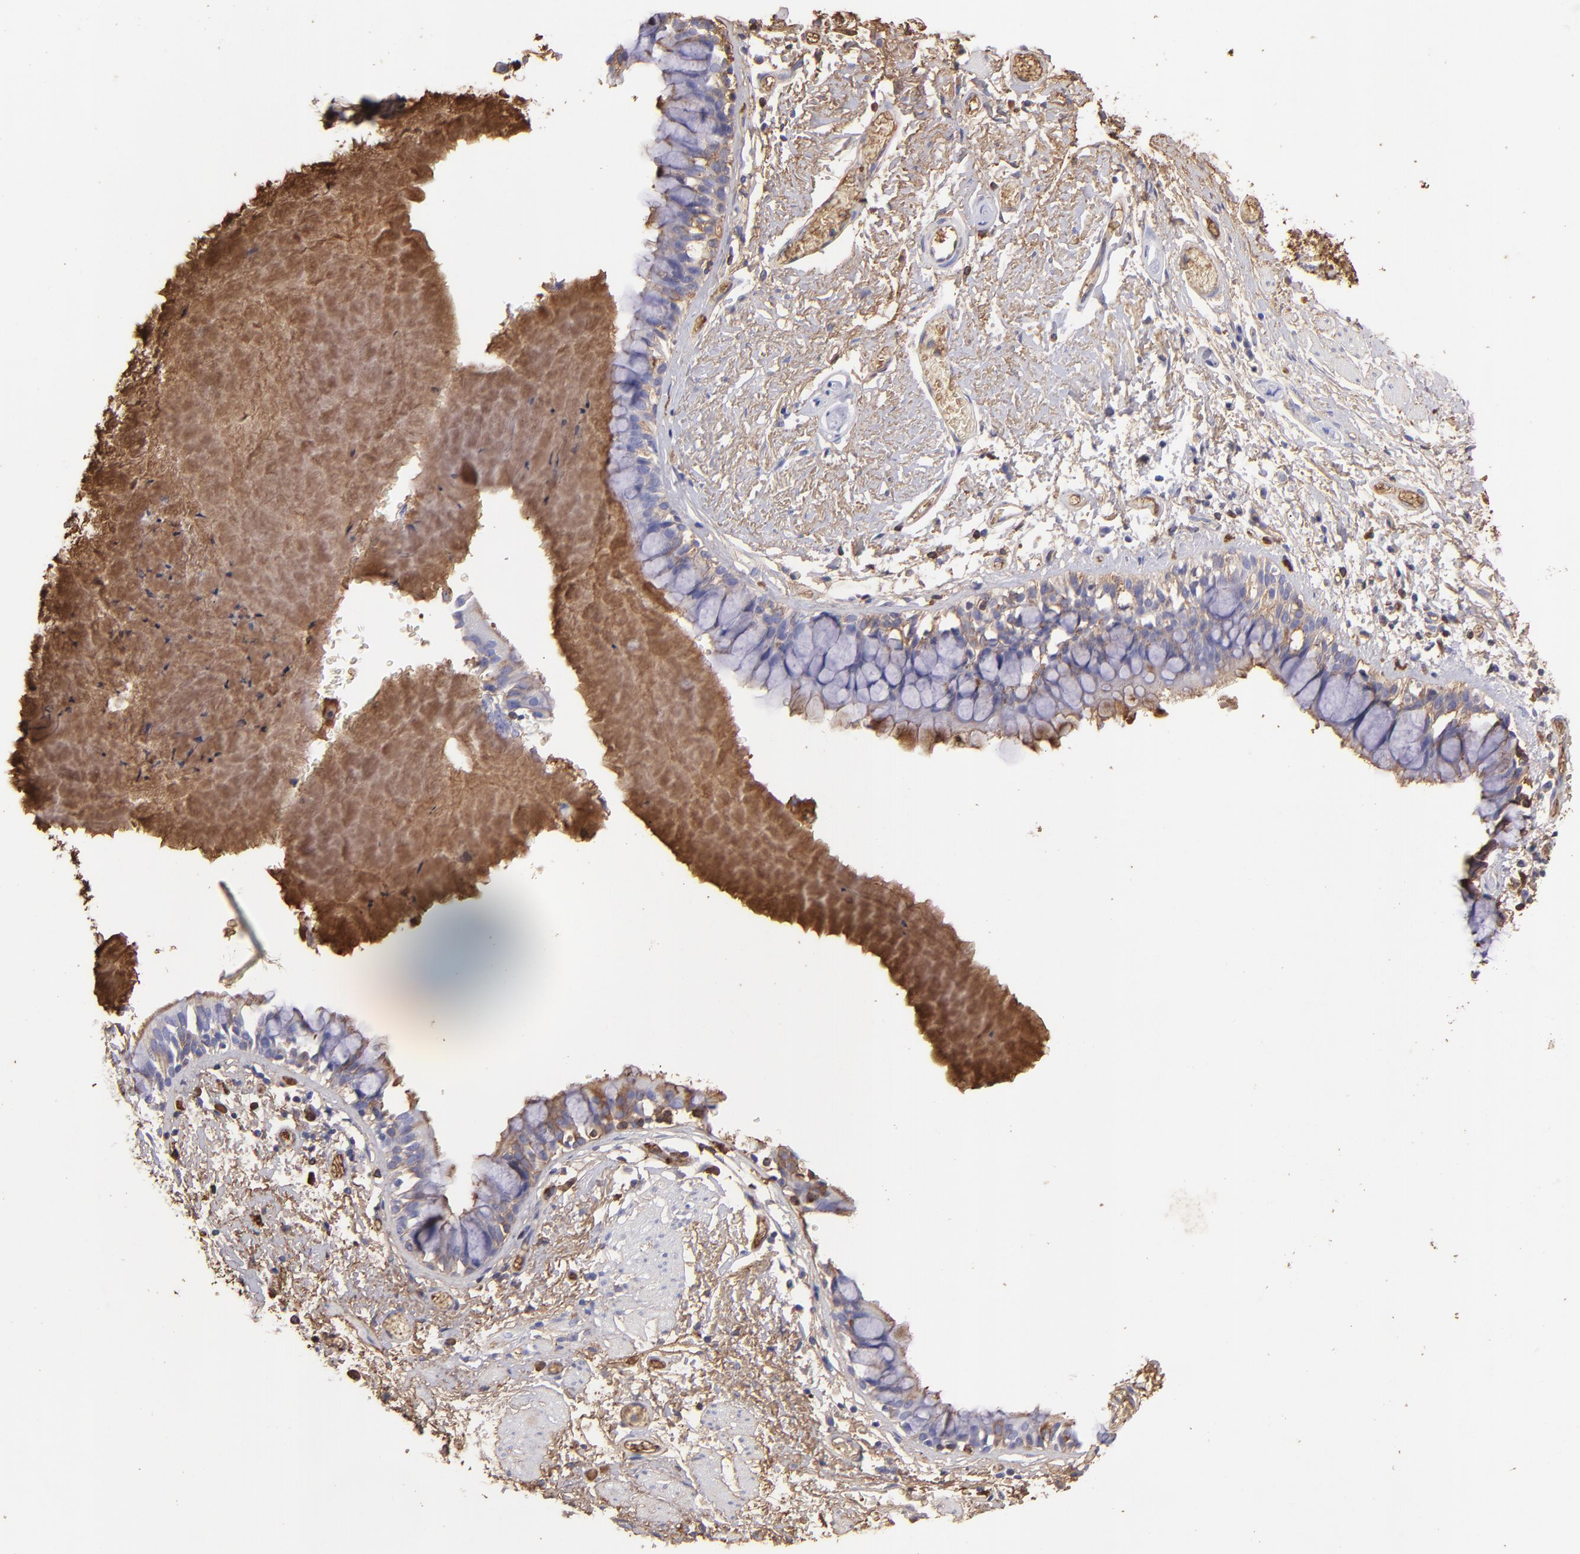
{"staining": {"intensity": "moderate", "quantity": ">75%", "location": "cytoplasmic/membranous"}, "tissue": "bronchus", "cell_type": "Respiratory epithelial cells", "image_type": "normal", "snomed": [{"axis": "morphology", "description": "Normal tissue, NOS"}, {"axis": "topography", "description": "Lymph node of abdomen"}, {"axis": "topography", "description": "Lymph node of pelvis"}], "caption": "Immunohistochemistry (IHC) (DAB (3,3'-diaminobenzidine)) staining of normal human bronchus reveals moderate cytoplasmic/membranous protein expression in about >75% of respiratory epithelial cells. (IHC, brightfield microscopy, high magnification).", "gene": "FGB", "patient": {"sex": "female", "age": 65}}